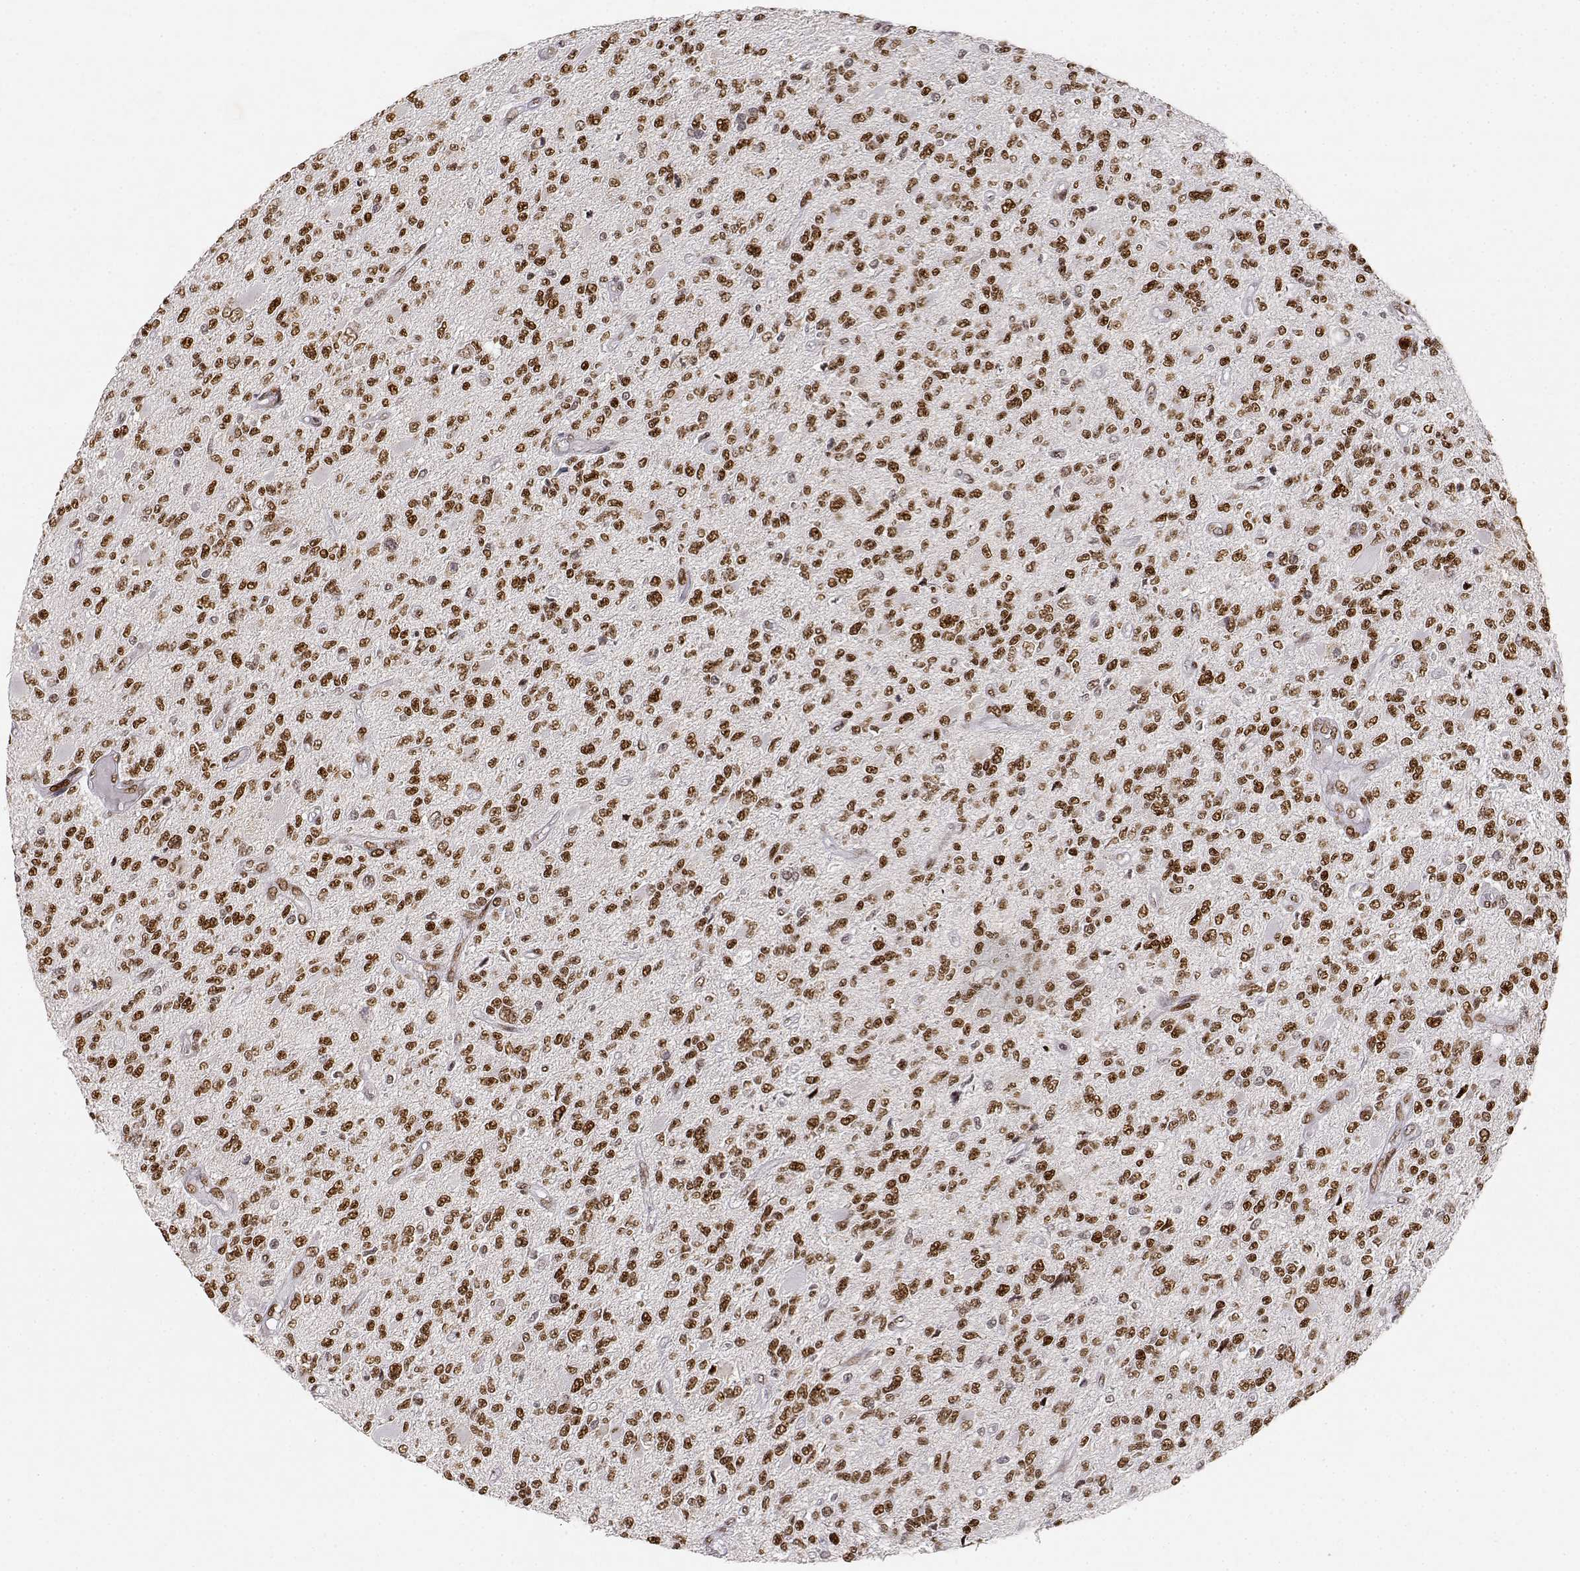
{"staining": {"intensity": "moderate", "quantity": ">75%", "location": "nuclear"}, "tissue": "glioma", "cell_type": "Tumor cells", "image_type": "cancer", "snomed": [{"axis": "morphology", "description": "Glioma, malignant, High grade"}, {"axis": "topography", "description": "Brain"}], "caption": "High-grade glioma (malignant) stained for a protein shows moderate nuclear positivity in tumor cells. Nuclei are stained in blue.", "gene": "RSF1", "patient": {"sex": "female", "age": 63}}